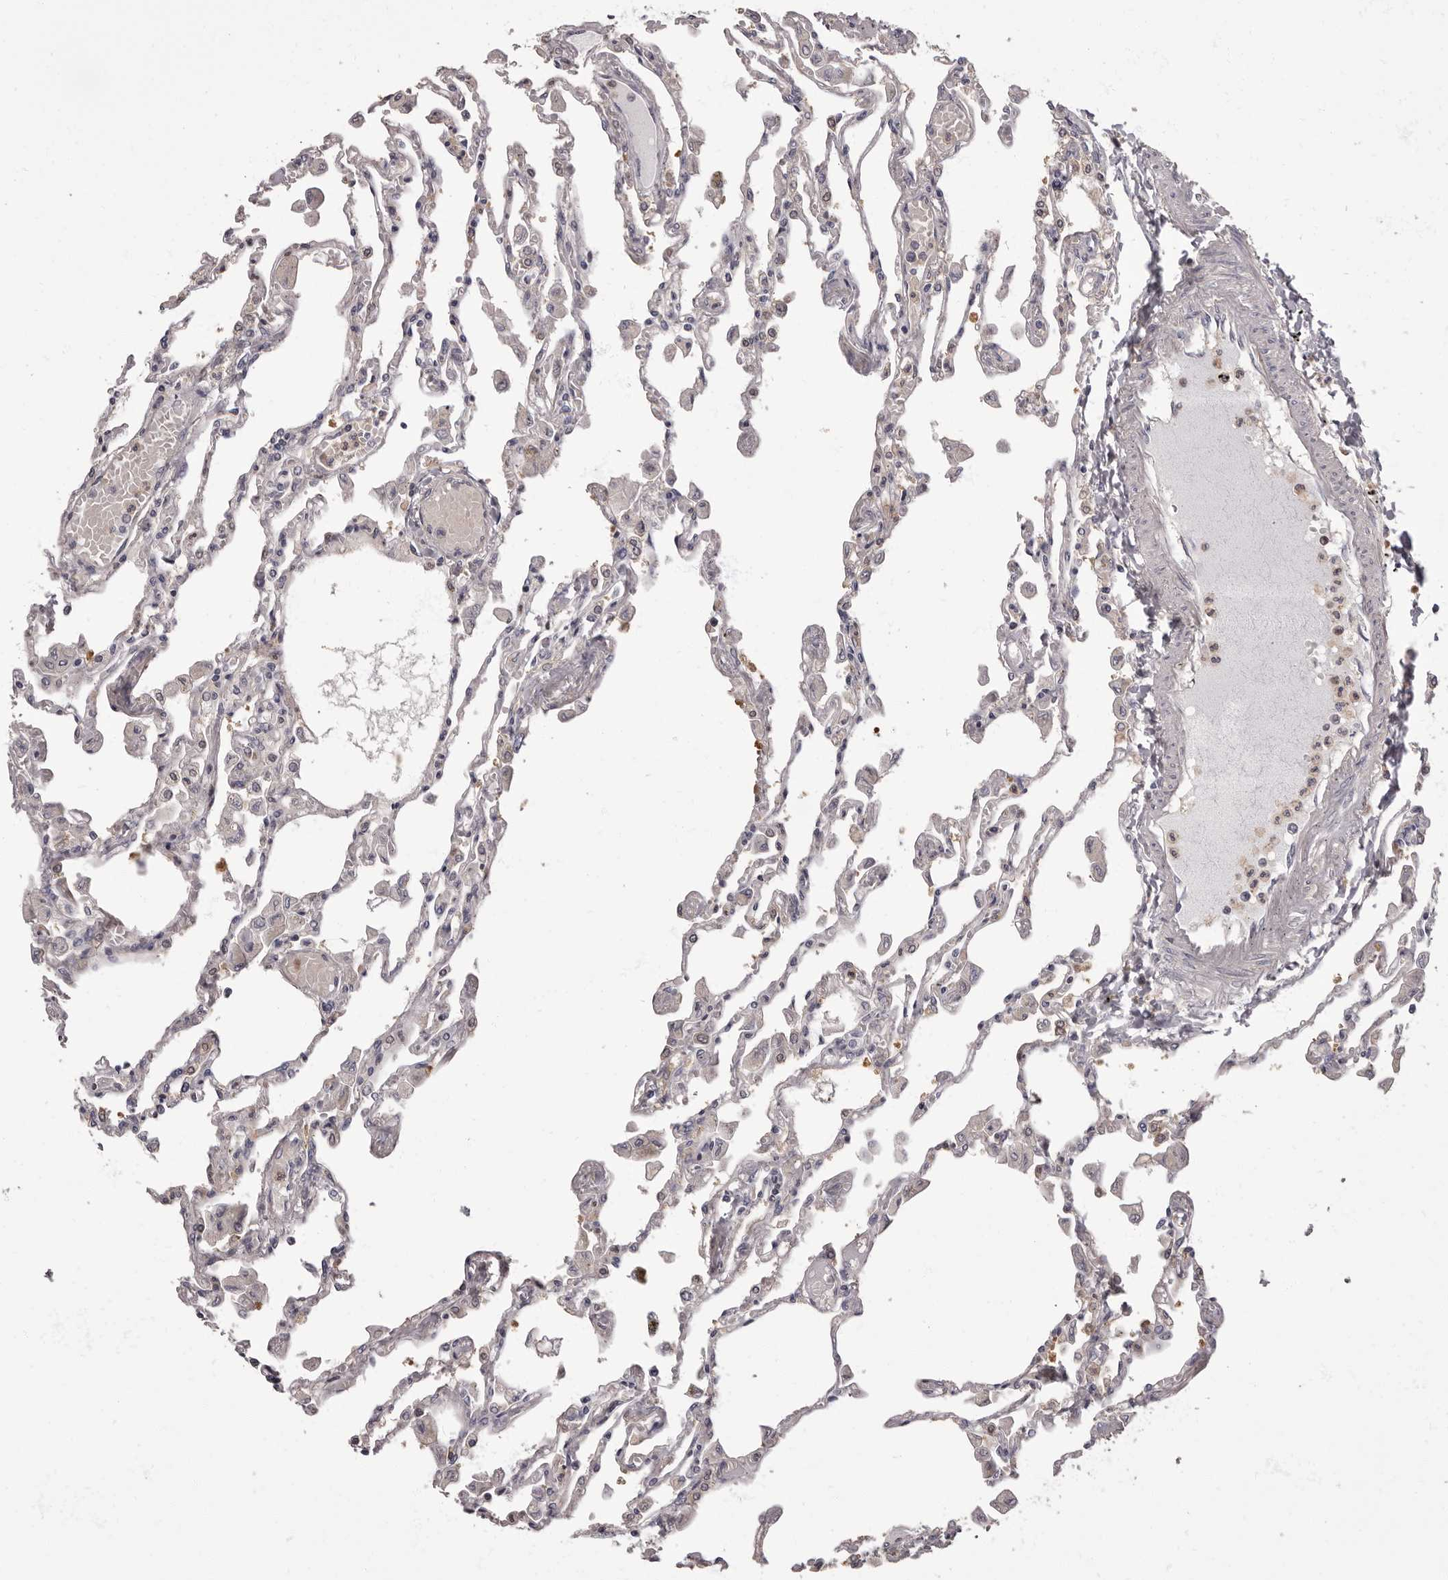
{"staining": {"intensity": "weak", "quantity": "<25%", "location": "cytoplasmic/membranous"}, "tissue": "lung", "cell_type": "Alveolar cells", "image_type": "normal", "snomed": [{"axis": "morphology", "description": "Normal tissue, NOS"}, {"axis": "topography", "description": "Bronchus"}, {"axis": "topography", "description": "Lung"}], "caption": "IHC micrograph of benign lung stained for a protein (brown), which displays no staining in alveolar cells. The staining is performed using DAB brown chromogen with nuclei counter-stained in using hematoxylin.", "gene": "APEH", "patient": {"sex": "female", "age": 49}}